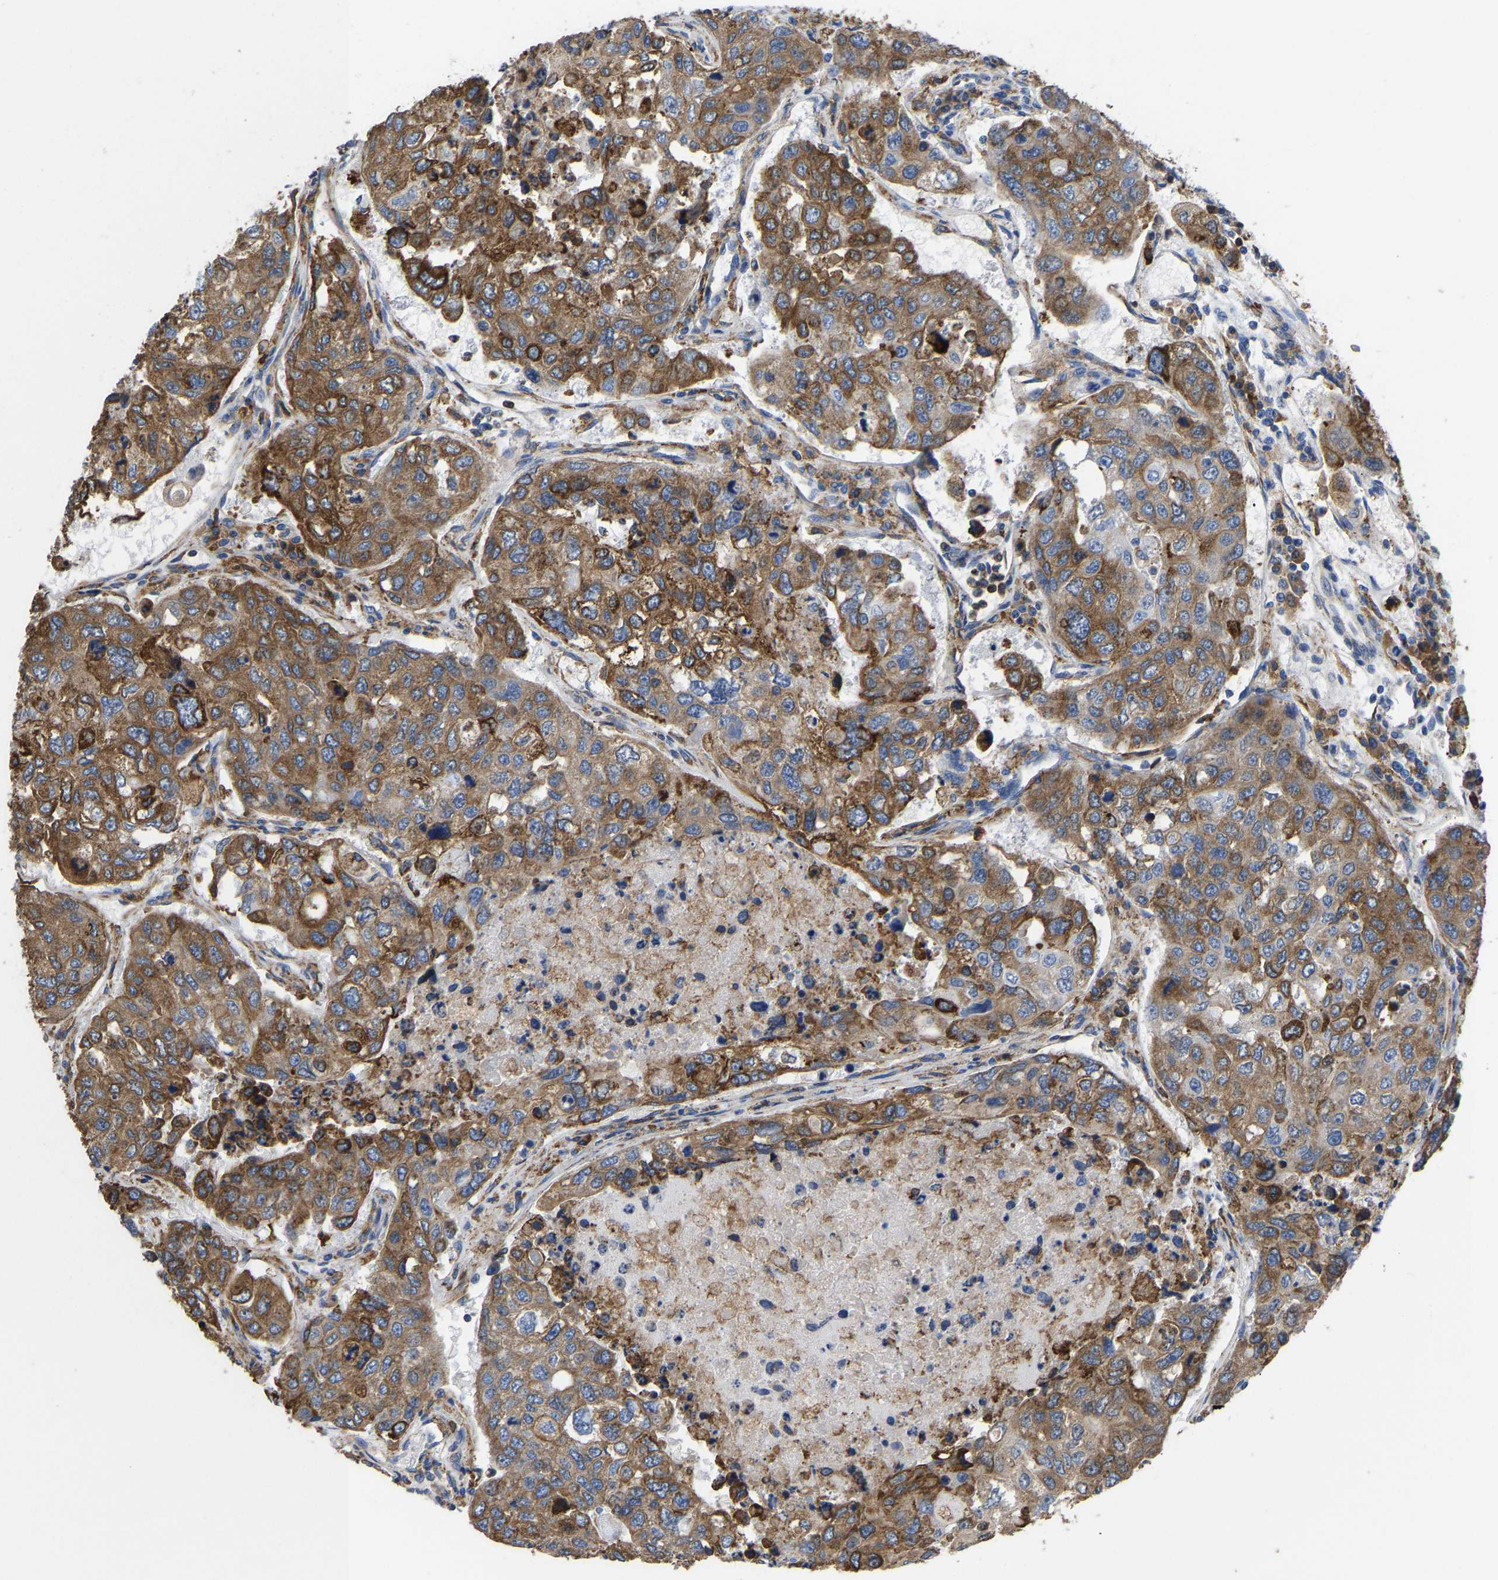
{"staining": {"intensity": "moderate", "quantity": ">75%", "location": "cytoplasmic/membranous"}, "tissue": "urothelial cancer", "cell_type": "Tumor cells", "image_type": "cancer", "snomed": [{"axis": "morphology", "description": "Urothelial carcinoma, High grade"}, {"axis": "topography", "description": "Lymph node"}, {"axis": "topography", "description": "Urinary bladder"}], "caption": "Protein staining of urothelial cancer tissue demonstrates moderate cytoplasmic/membranous expression in approximately >75% of tumor cells.", "gene": "P4HB", "patient": {"sex": "male", "age": 51}}